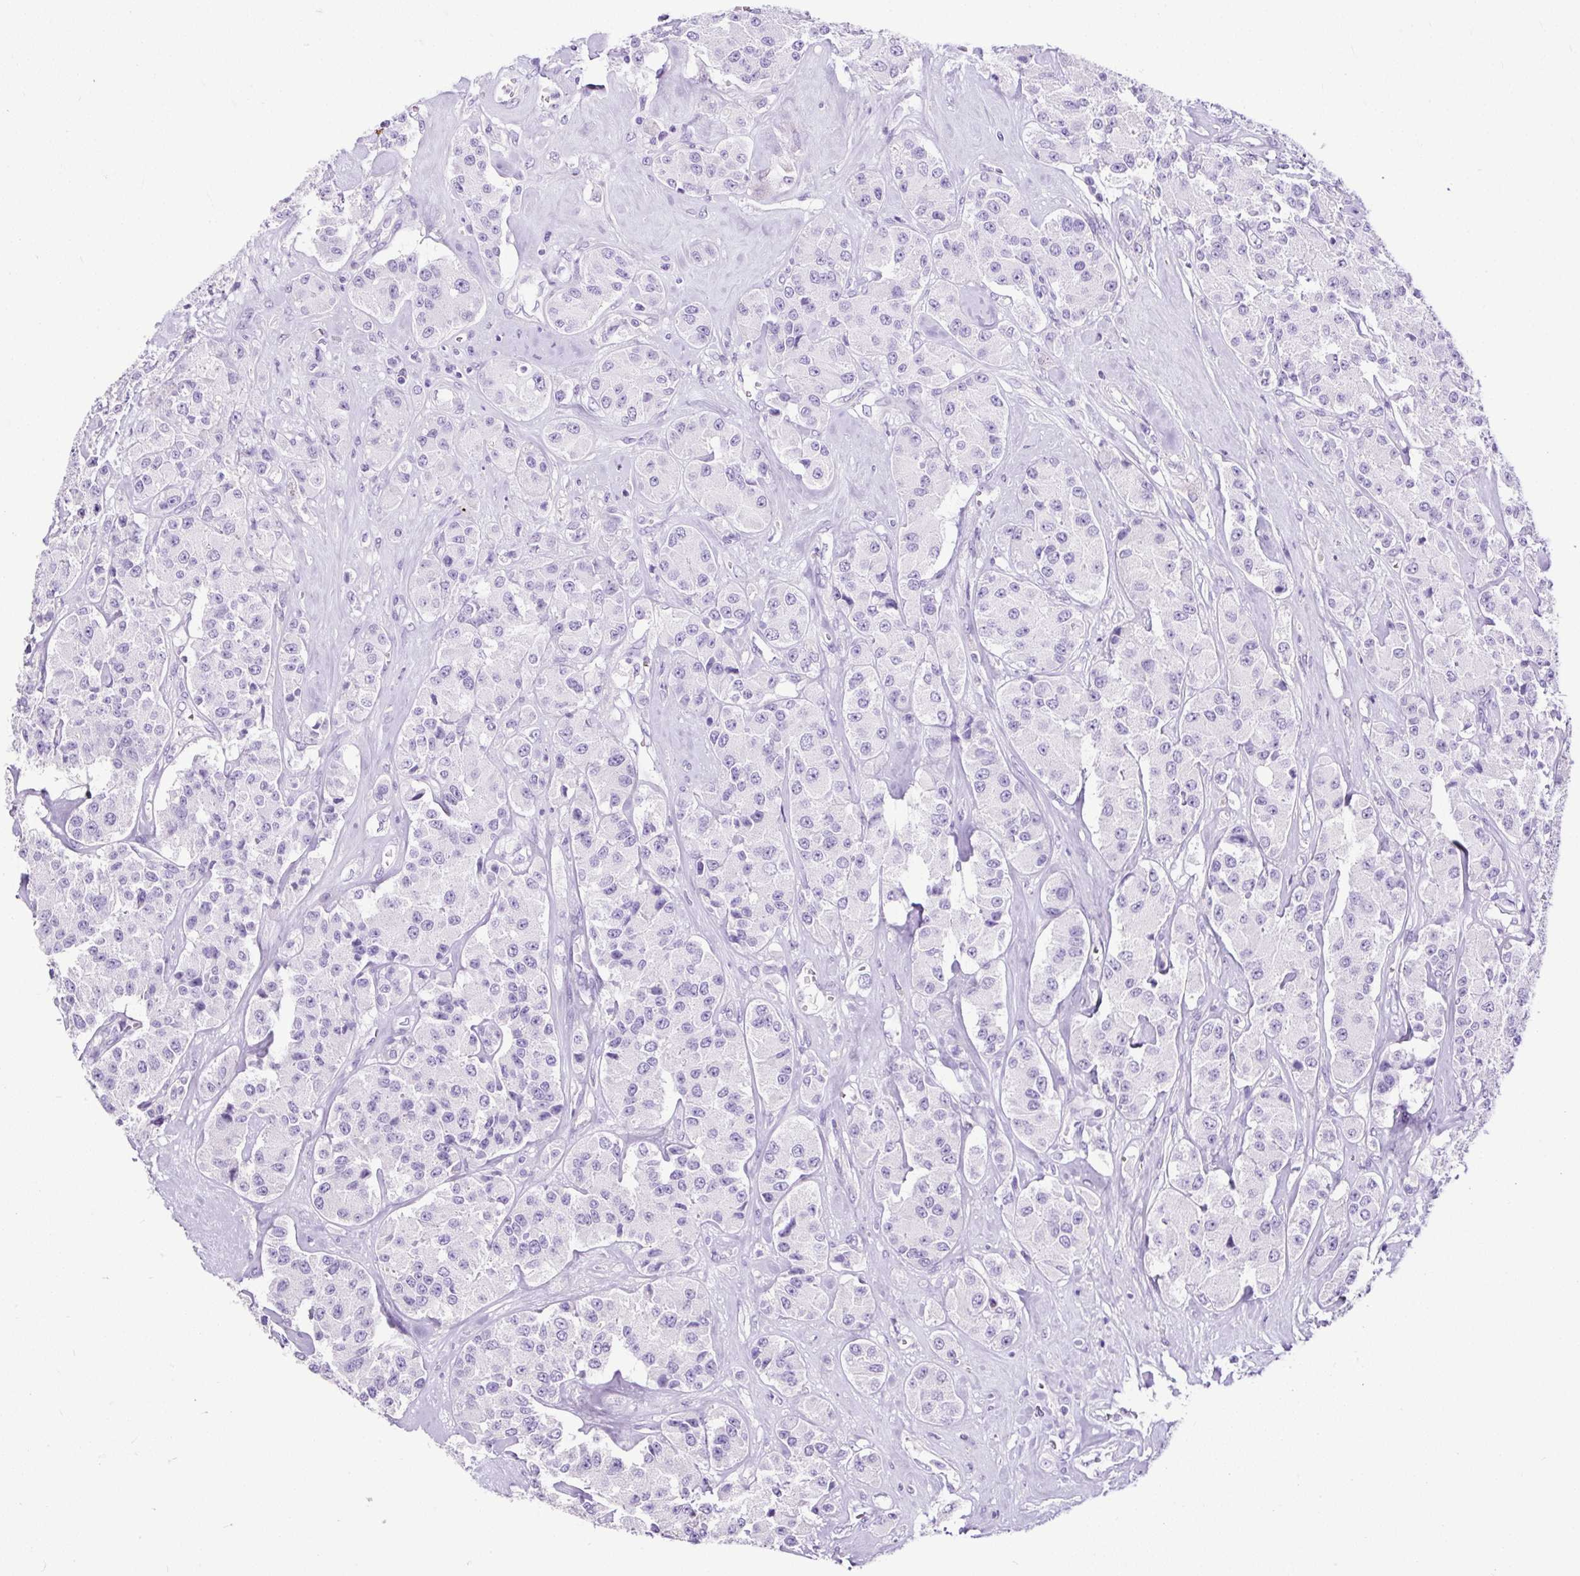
{"staining": {"intensity": "negative", "quantity": "none", "location": "none"}, "tissue": "carcinoid", "cell_type": "Tumor cells", "image_type": "cancer", "snomed": [{"axis": "morphology", "description": "Carcinoid, malignant, NOS"}, {"axis": "topography", "description": "Pancreas"}], "caption": "Carcinoid (malignant) was stained to show a protein in brown. There is no significant staining in tumor cells.", "gene": "PDIA2", "patient": {"sex": "male", "age": 41}}